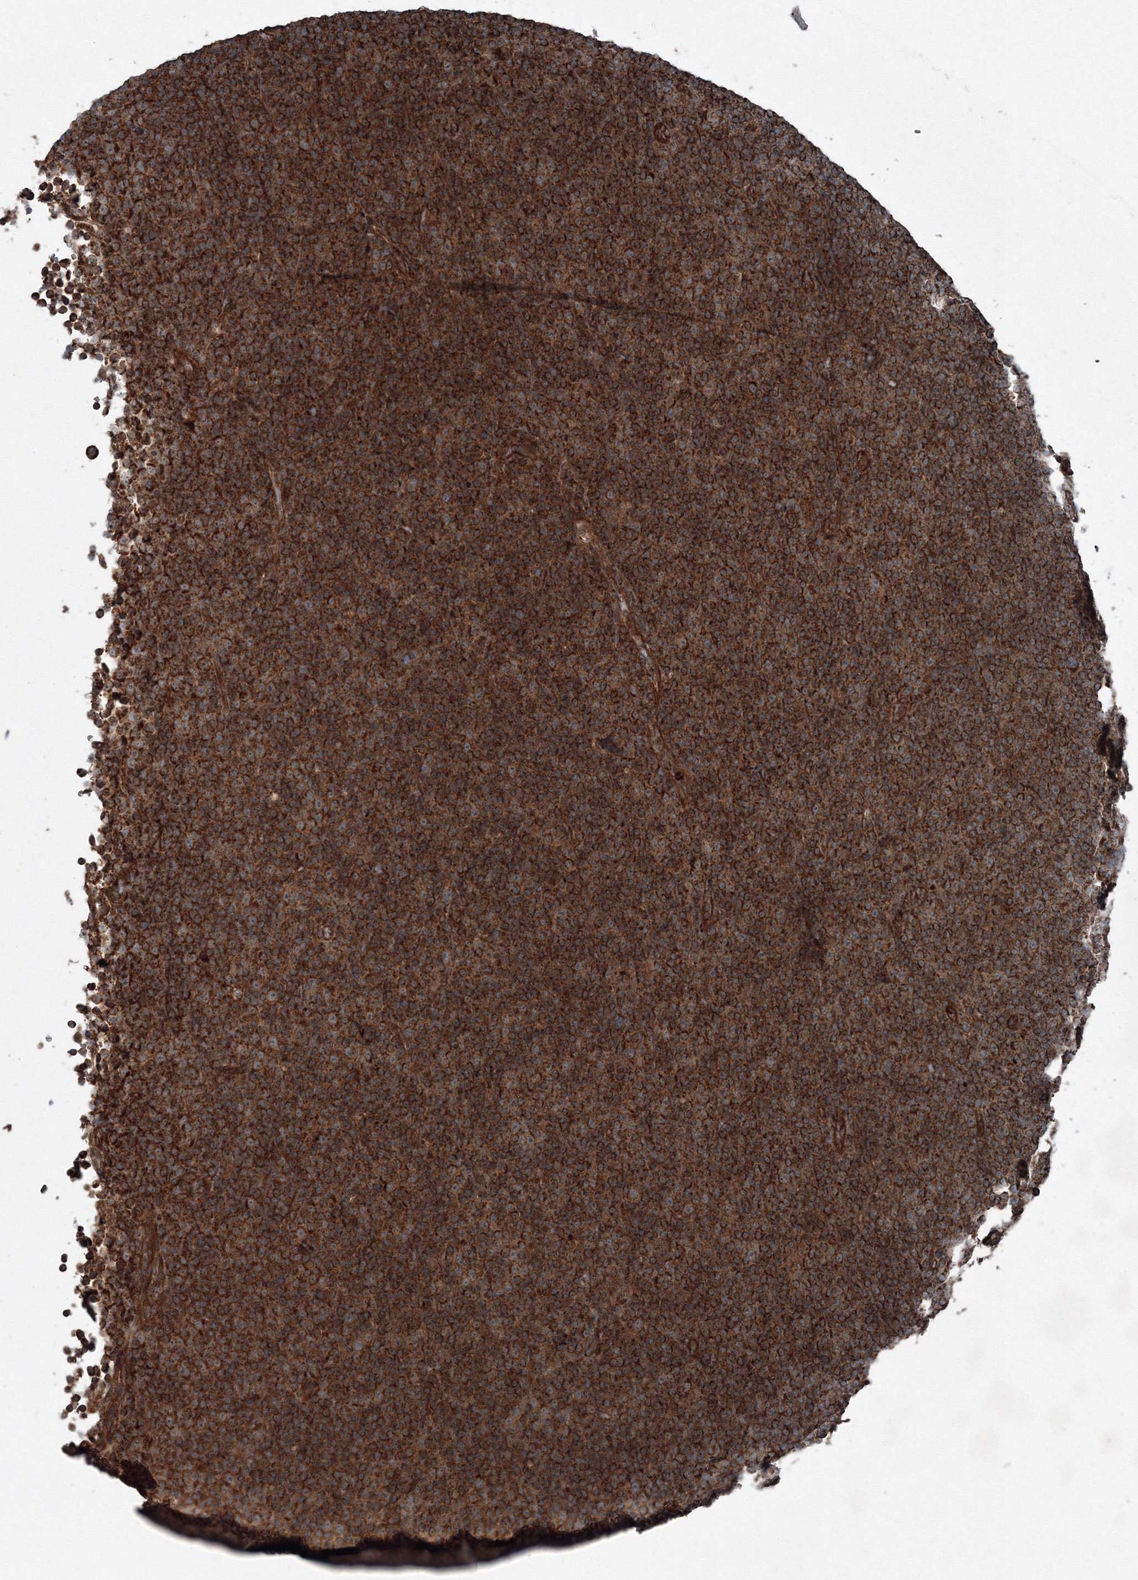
{"staining": {"intensity": "strong", "quantity": ">75%", "location": "cytoplasmic/membranous"}, "tissue": "lymphoma", "cell_type": "Tumor cells", "image_type": "cancer", "snomed": [{"axis": "morphology", "description": "Malignant lymphoma, non-Hodgkin's type, Low grade"}, {"axis": "topography", "description": "Lymph node"}], "caption": "DAB (3,3'-diaminobenzidine) immunohistochemical staining of human low-grade malignant lymphoma, non-Hodgkin's type shows strong cytoplasmic/membranous protein staining in approximately >75% of tumor cells.", "gene": "COPS7B", "patient": {"sex": "female", "age": 67}}